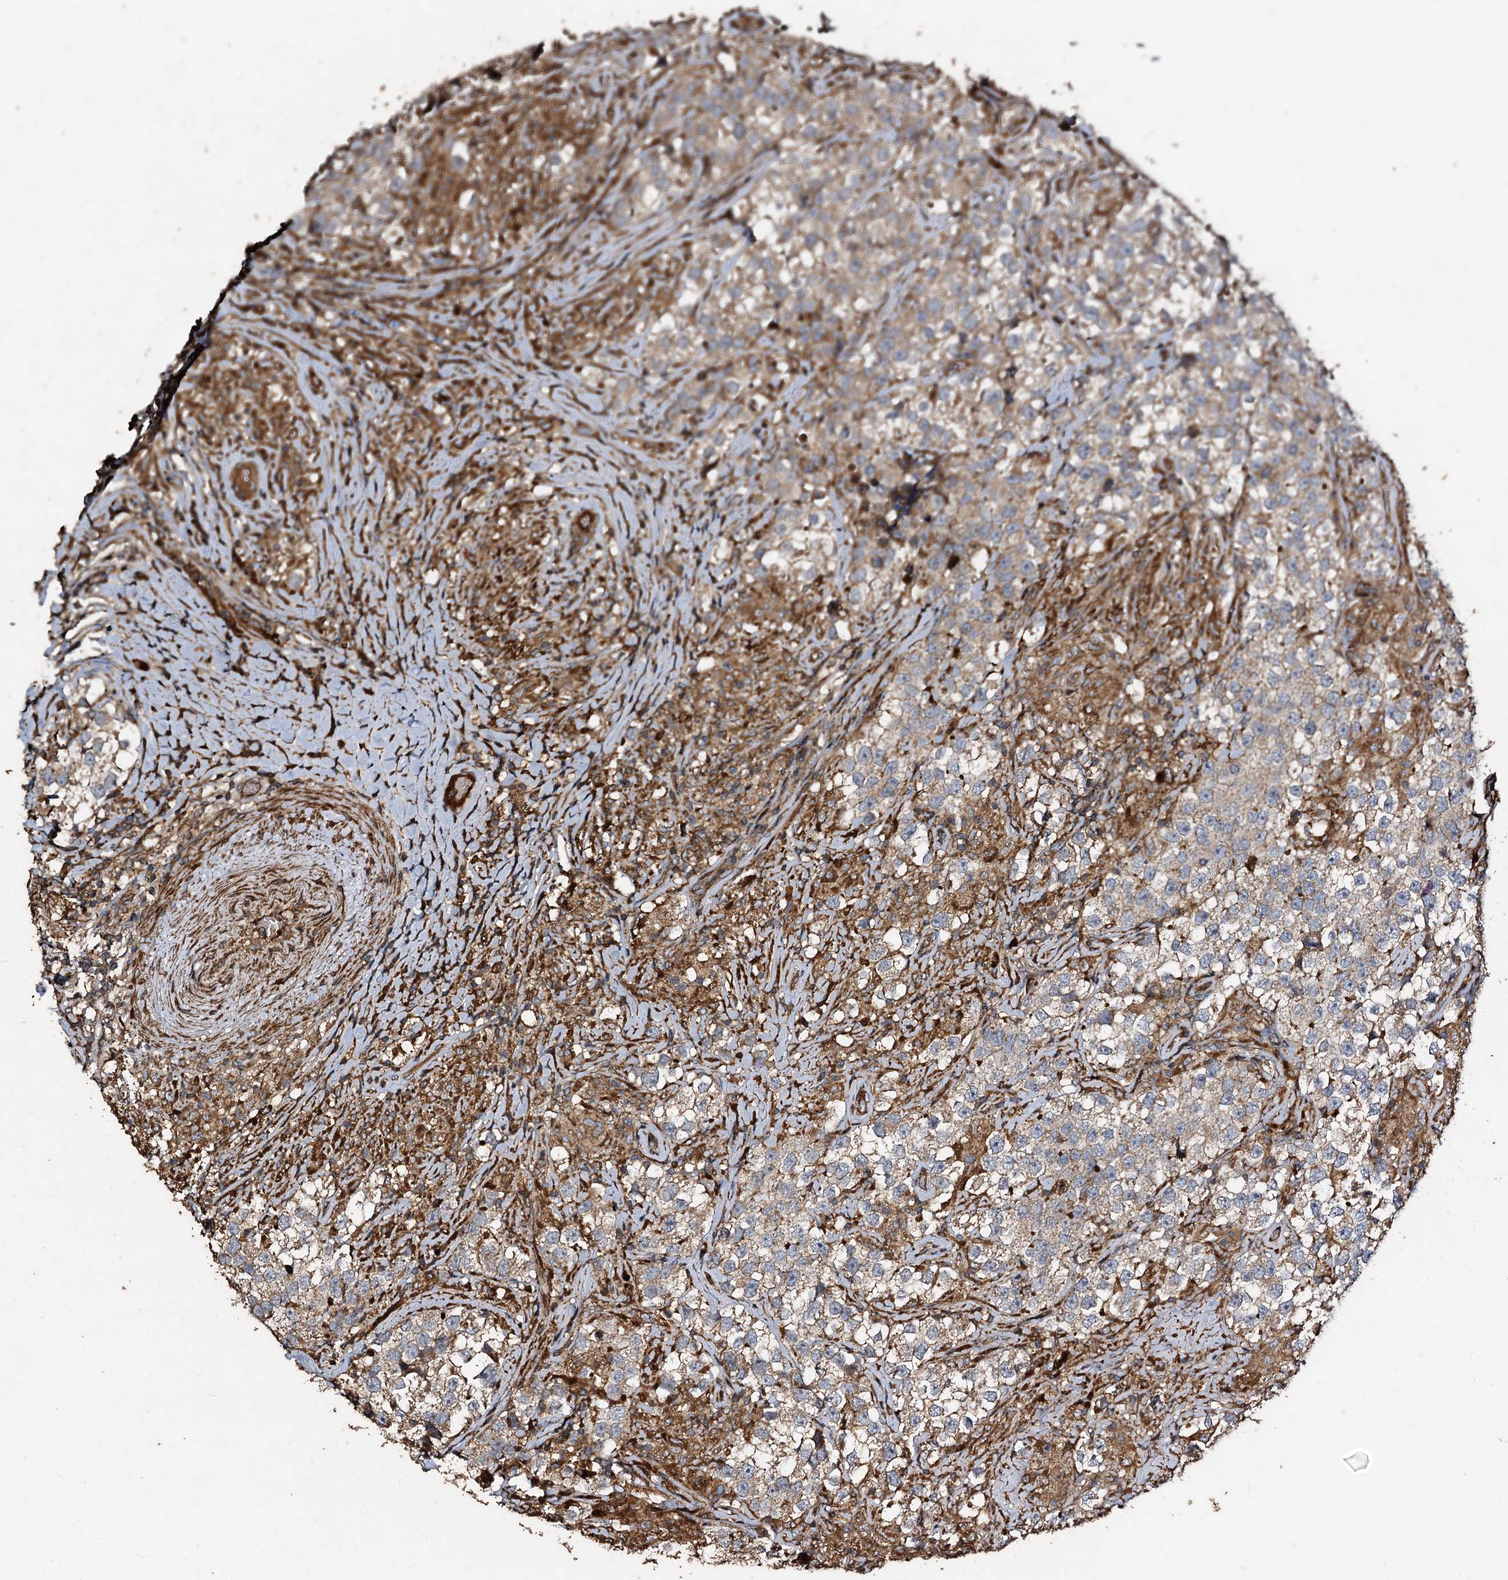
{"staining": {"intensity": "weak", "quantity": "<25%", "location": "cytoplasmic/membranous"}, "tissue": "testis cancer", "cell_type": "Tumor cells", "image_type": "cancer", "snomed": [{"axis": "morphology", "description": "Seminoma, NOS"}, {"axis": "topography", "description": "Testis"}], "caption": "Tumor cells show no significant protein expression in testis seminoma.", "gene": "NOTCH2NLA", "patient": {"sex": "male", "age": 46}}